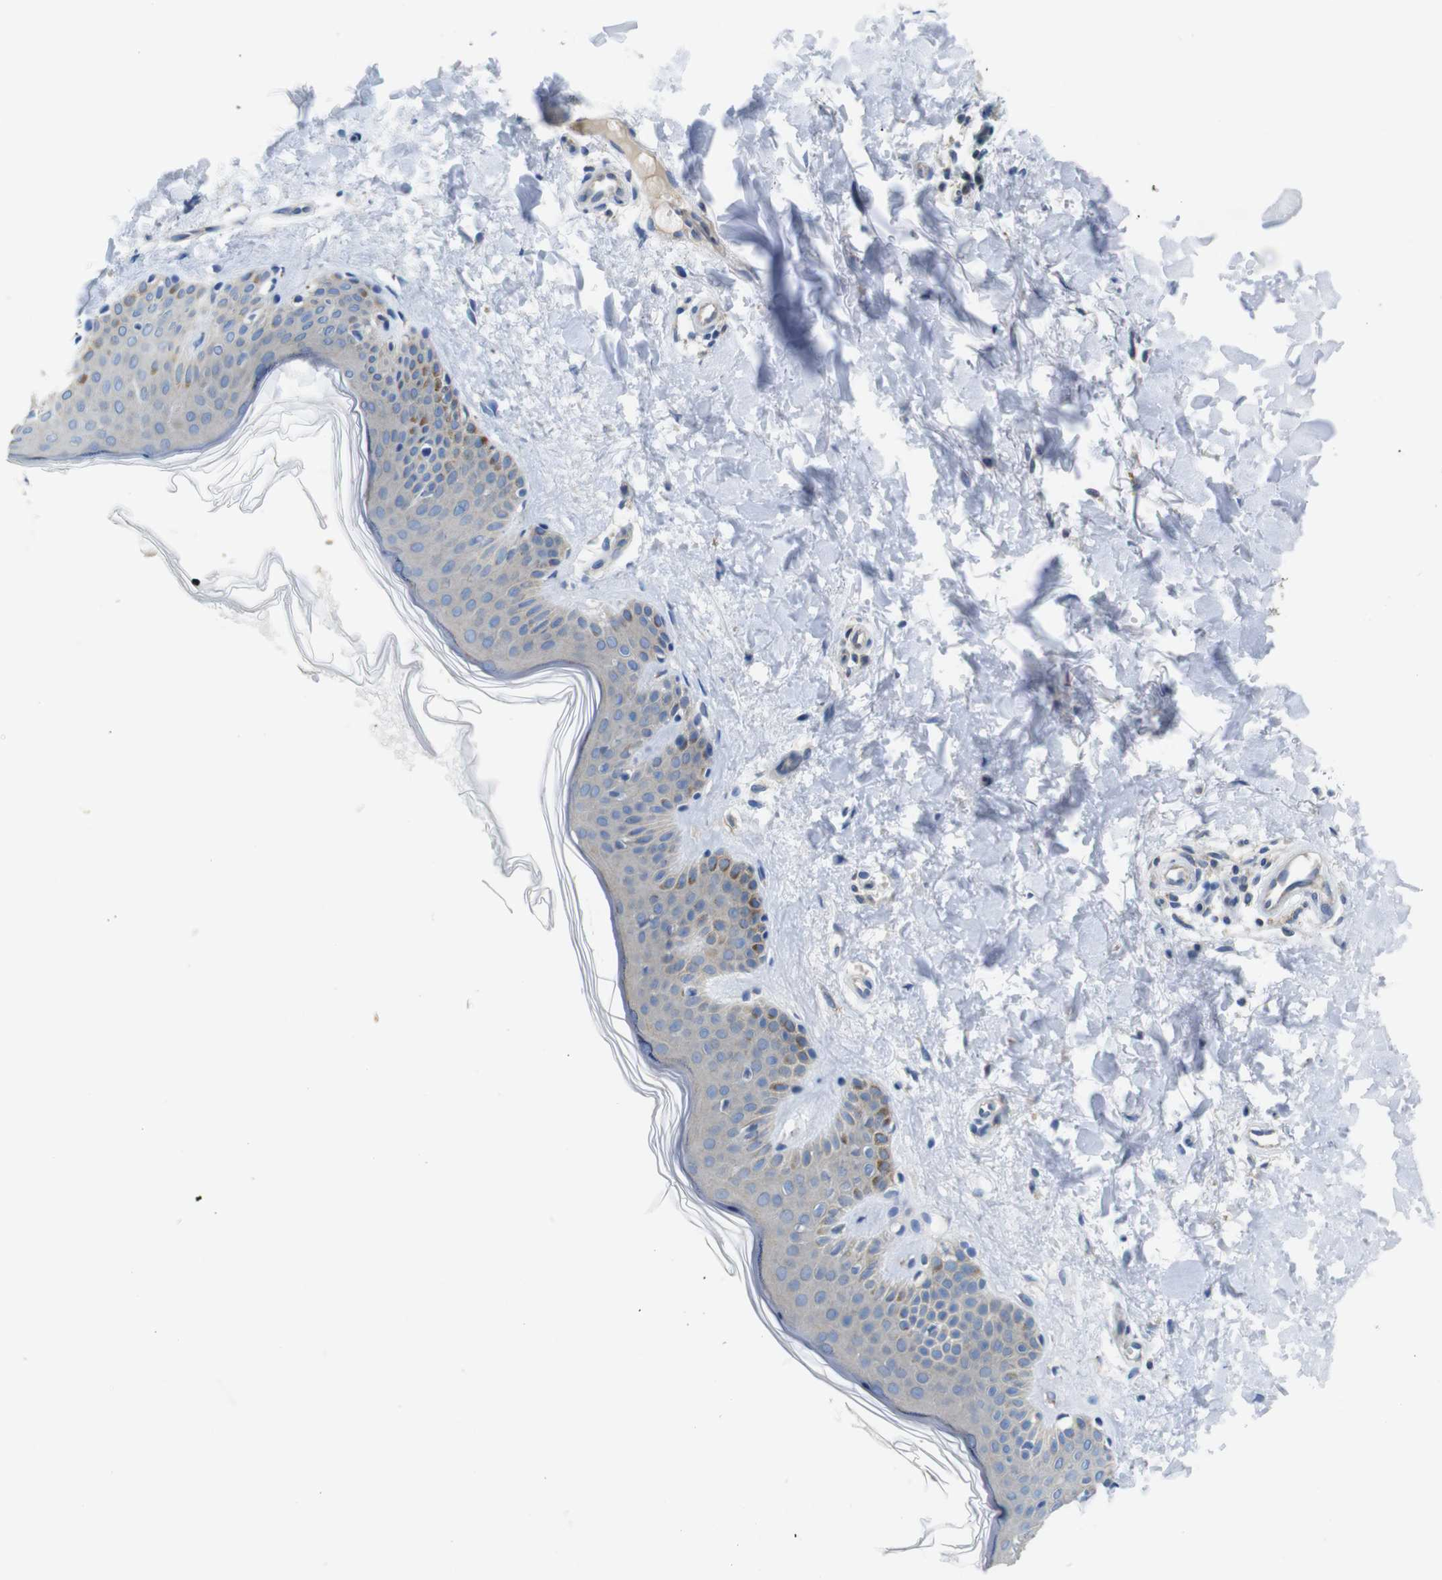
{"staining": {"intensity": "negative", "quantity": "none", "location": "none"}, "tissue": "skin", "cell_type": "Fibroblasts", "image_type": "normal", "snomed": [{"axis": "morphology", "description": "Normal tissue, NOS"}, {"axis": "topography", "description": "Skin"}], "caption": "Immunohistochemistry (IHC) histopathology image of benign skin stained for a protein (brown), which demonstrates no expression in fibroblasts. Nuclei are stained in blue.", "gene": "DCP1A", "patient": {"sex": "male", "age": 67}}